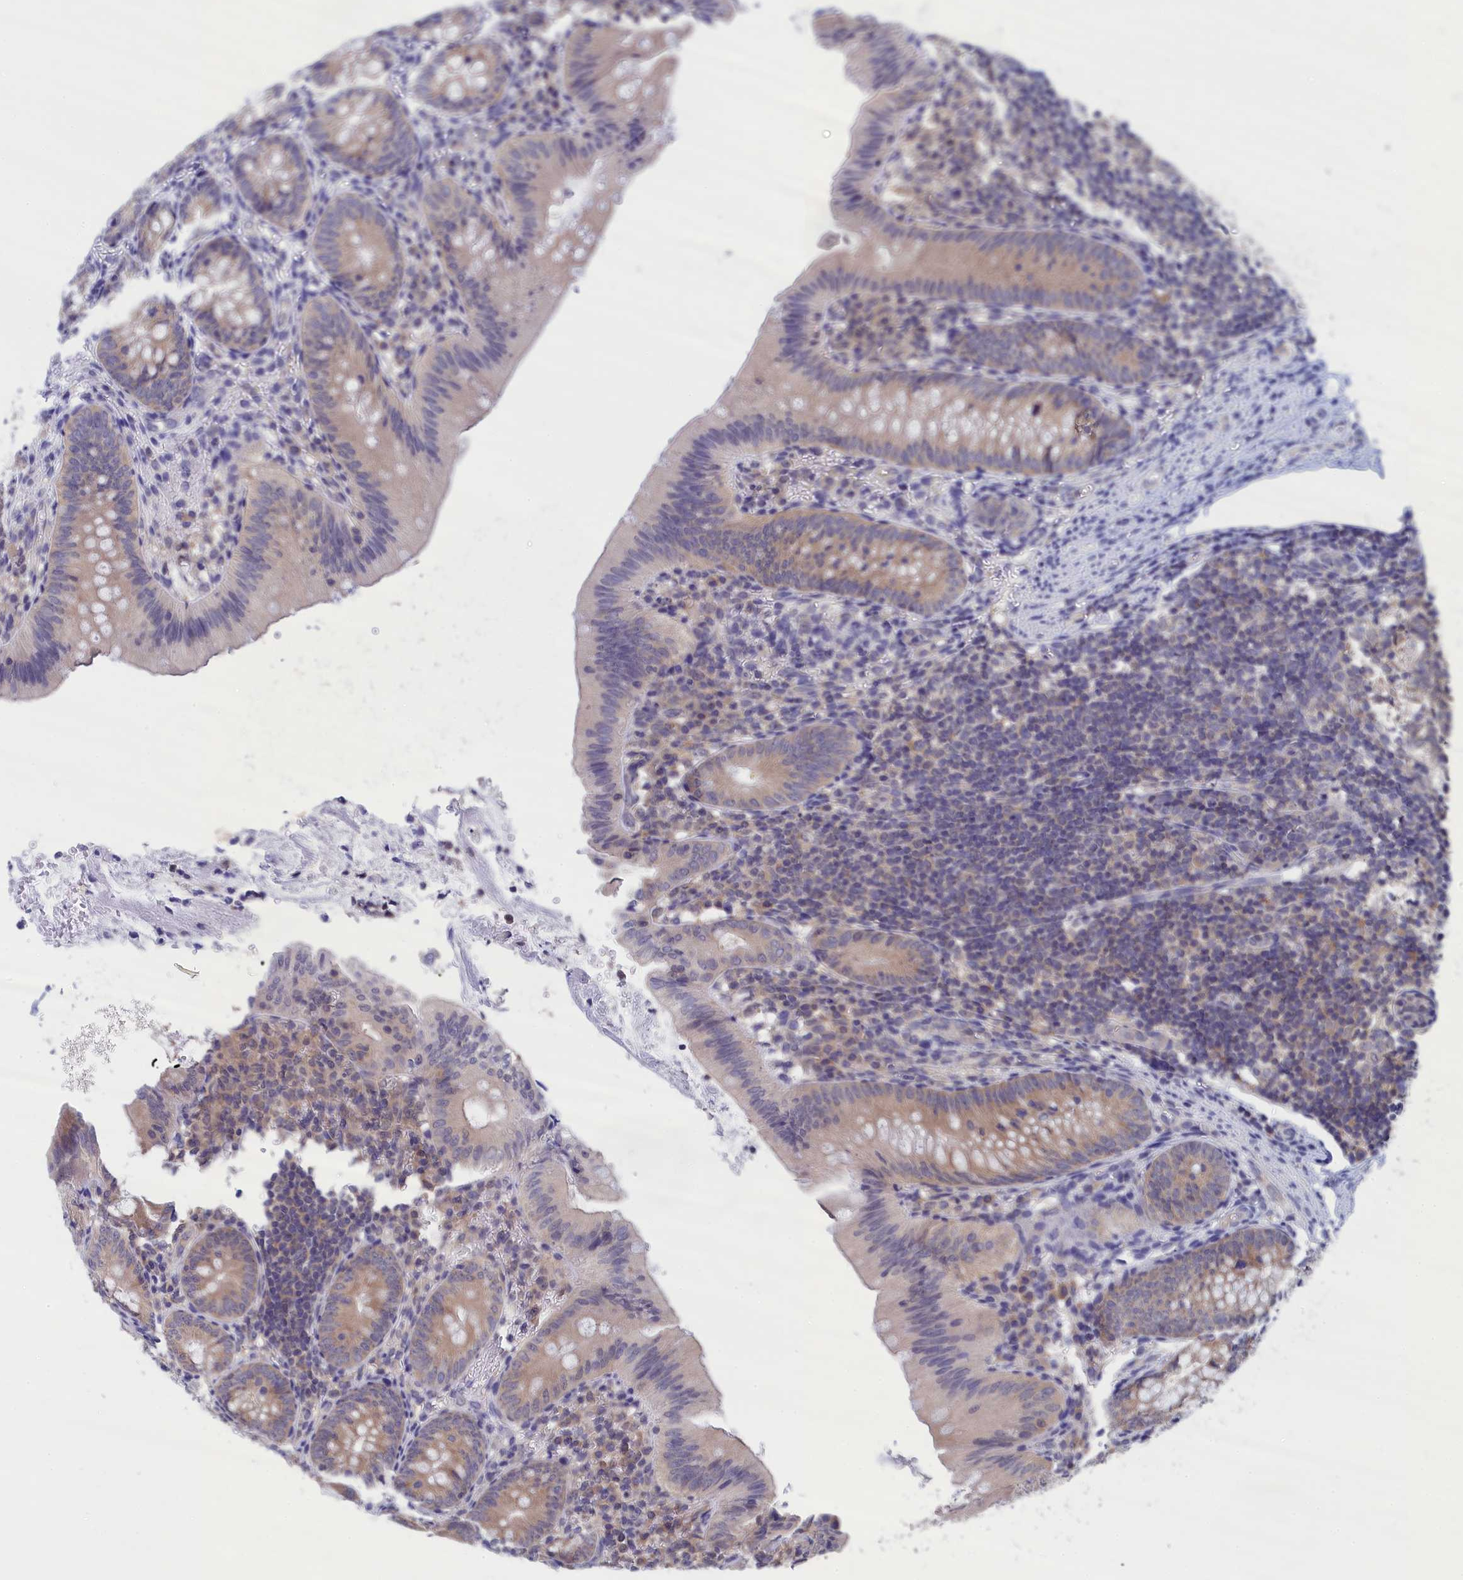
{"staining": {"intensity": "weak", "quantity": "<25%", "location": "cytoplasmic/membranous"}, "tissue": "appendix", "cell_type": "Glandular cells", "image_type": "normal", "snomed": [{"axis": "morphology", "description": "Normal tissue, NOS"}, {"axis": "topography", "description": "Appendix"}], "caption": "Glandular cells show no significant protein expression in benign appendix. (DAB immunohistochemistry (IHC), high magnification).", "gene": "PGP", "patient": {"sex": "male", "age": 1}}